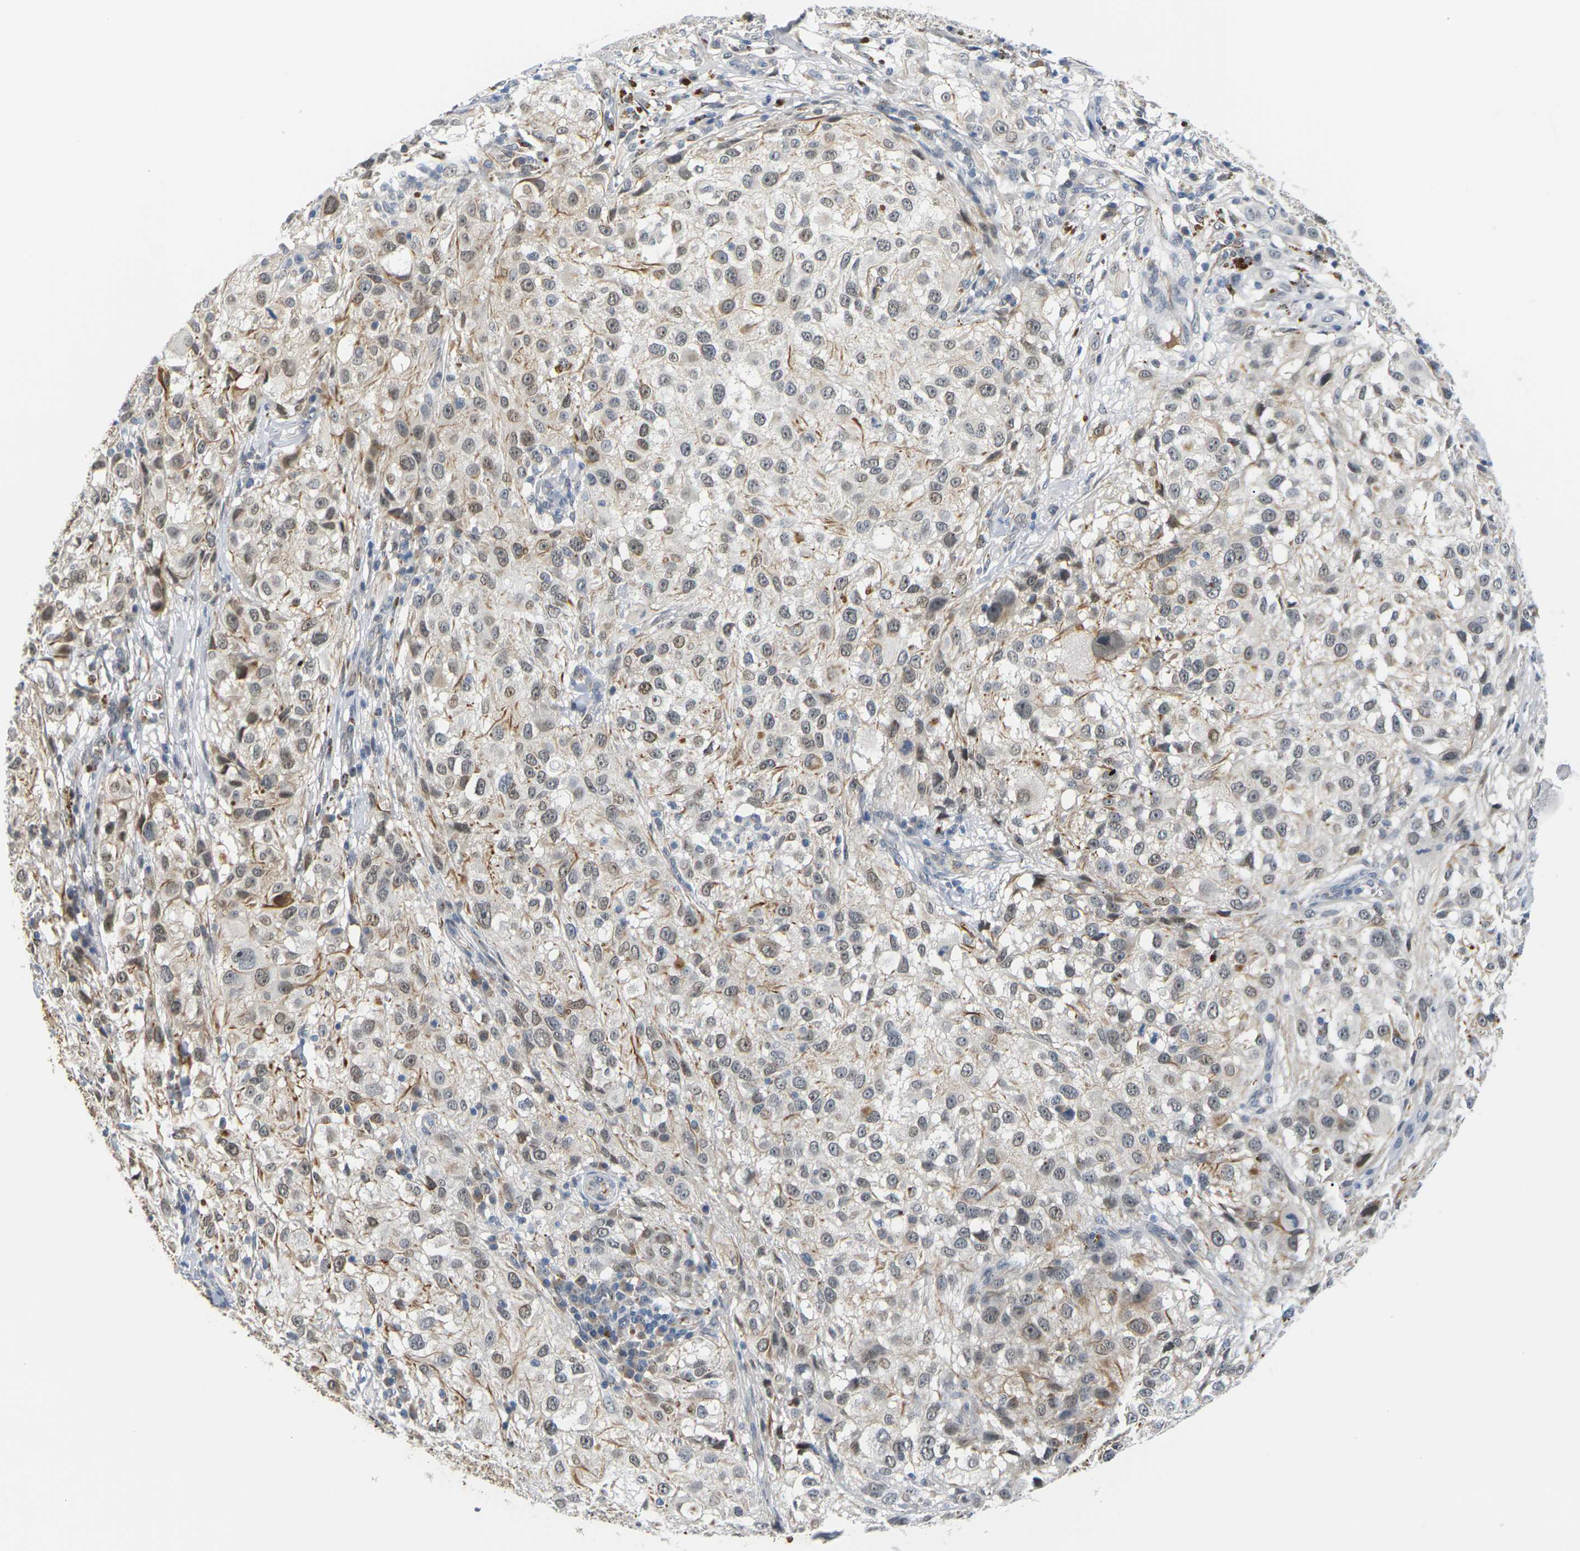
{"staining": {"intensity": "moderate", "quantity": ">75%", "location": "nuclear"}, "tissue": "melanoma", "cell_type": "Tumor cells", "image_type": "cancer", "snomed": [{"axis": "morphology", "description": "Necrosis, NOS"}, {"axis": "morphology", "description": "Malignant melanoma, NOS"}, {"axis": "topography", "description": "Skin"}], "caption": "A micrograph of human malignant melanoma stained for a protein displays moderate nuclear brown staining in tumor cells. The staining was performed using DAB (3,3'-diaminobenzidine), with brown indicating positive protein expression. Nuclei are stained blue with hematoxylin.", "gene": "PKP2", "patient": {"sex": "female", "age": 87}}